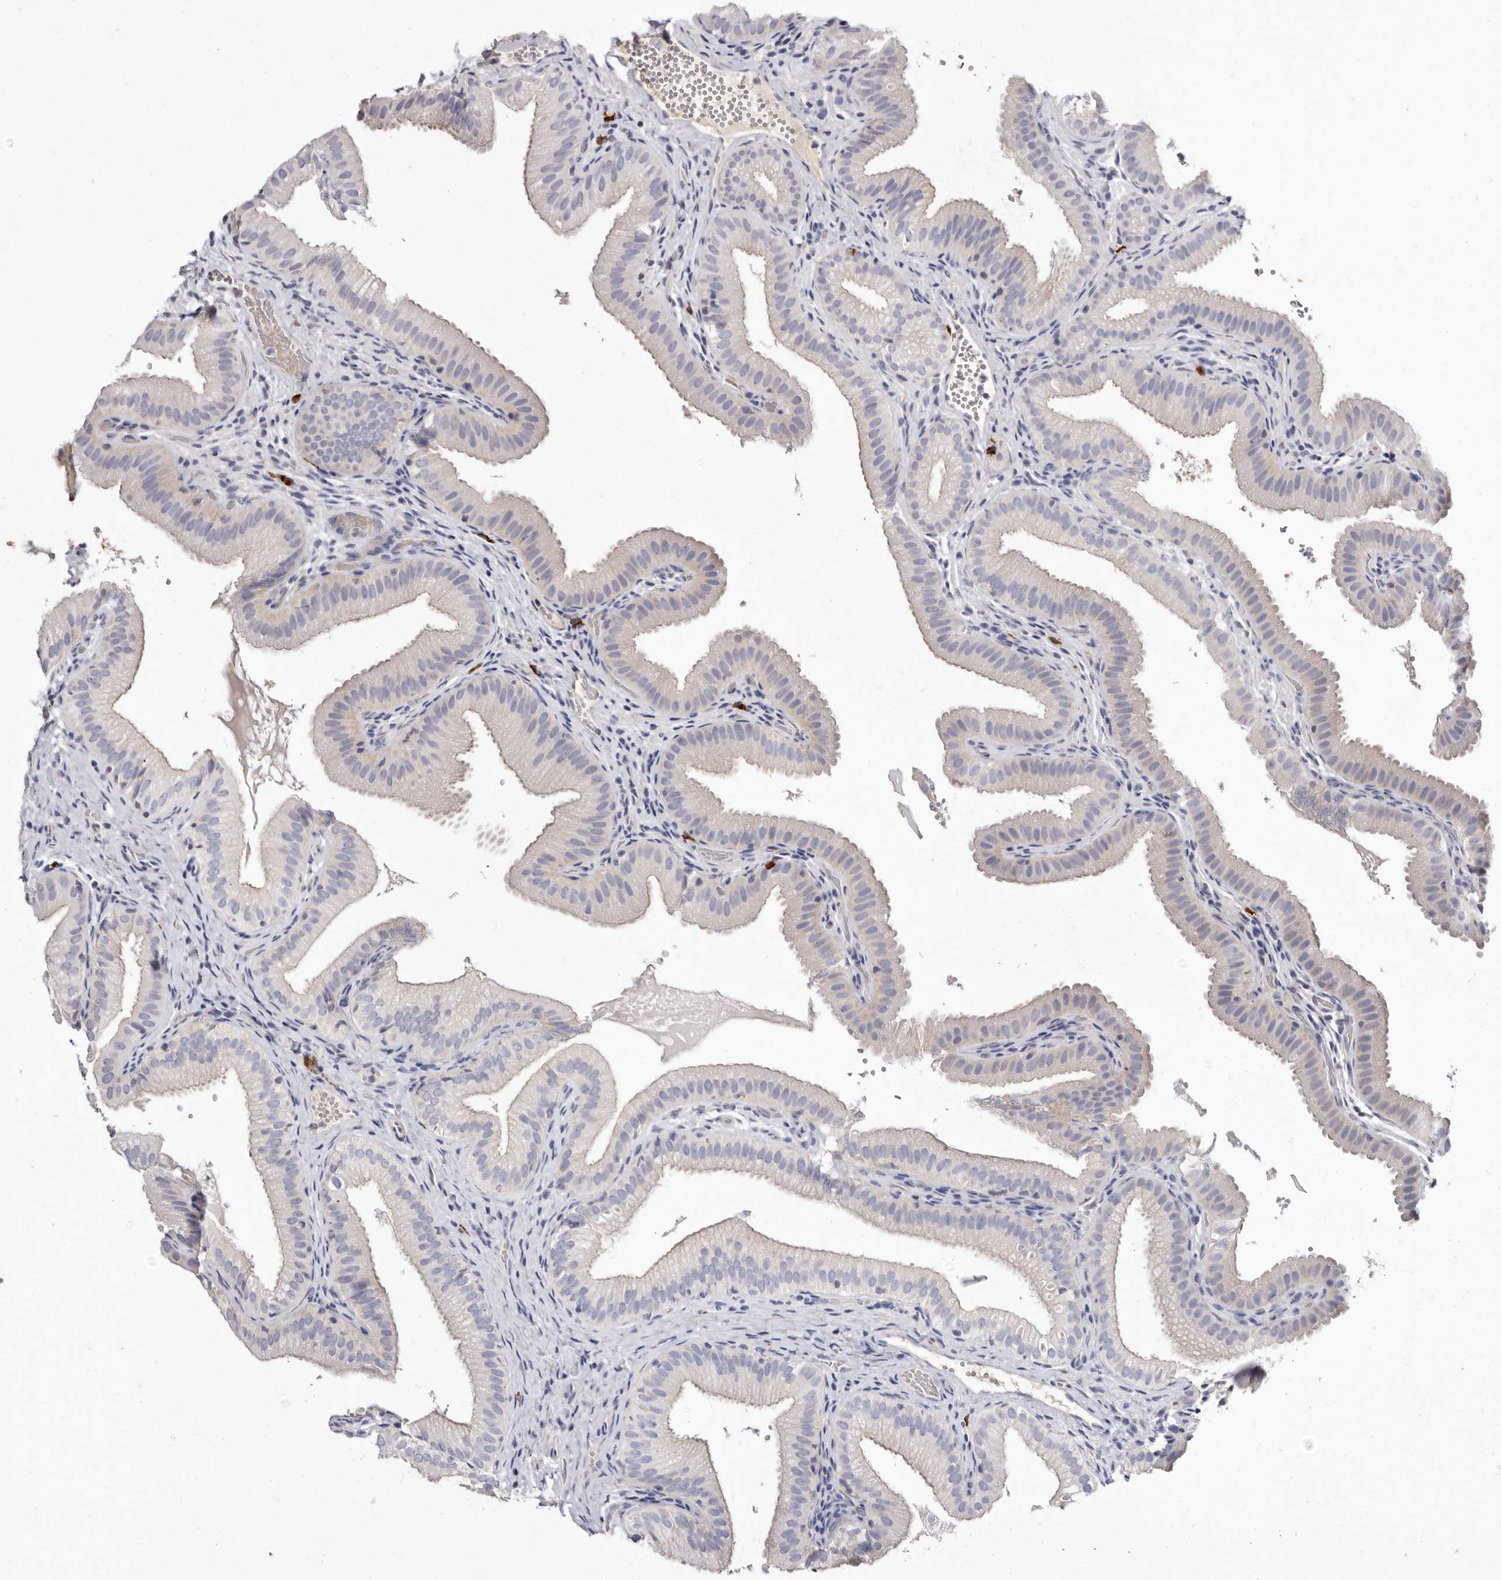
{"staining": {"intensity": "negative", "quantity": "none", "location": "none"}, "tissue": "gallbladder", "cell_type": "Glandular cells", "image_type": "normal", "snomed": [{"axis": "morphology", "description": "Normal tissue, NOS"}, {"axis": "topography", "description": "Gallbladder"}], "caption": "Glandular cells are negative for brown protein staining in unremarkable gallbladder. (DAB immunohistochemistry (IHC) with hematoxylin counter stain).", "gene": "S1PR5", "patient": {"sex": "female", "age": 30}}